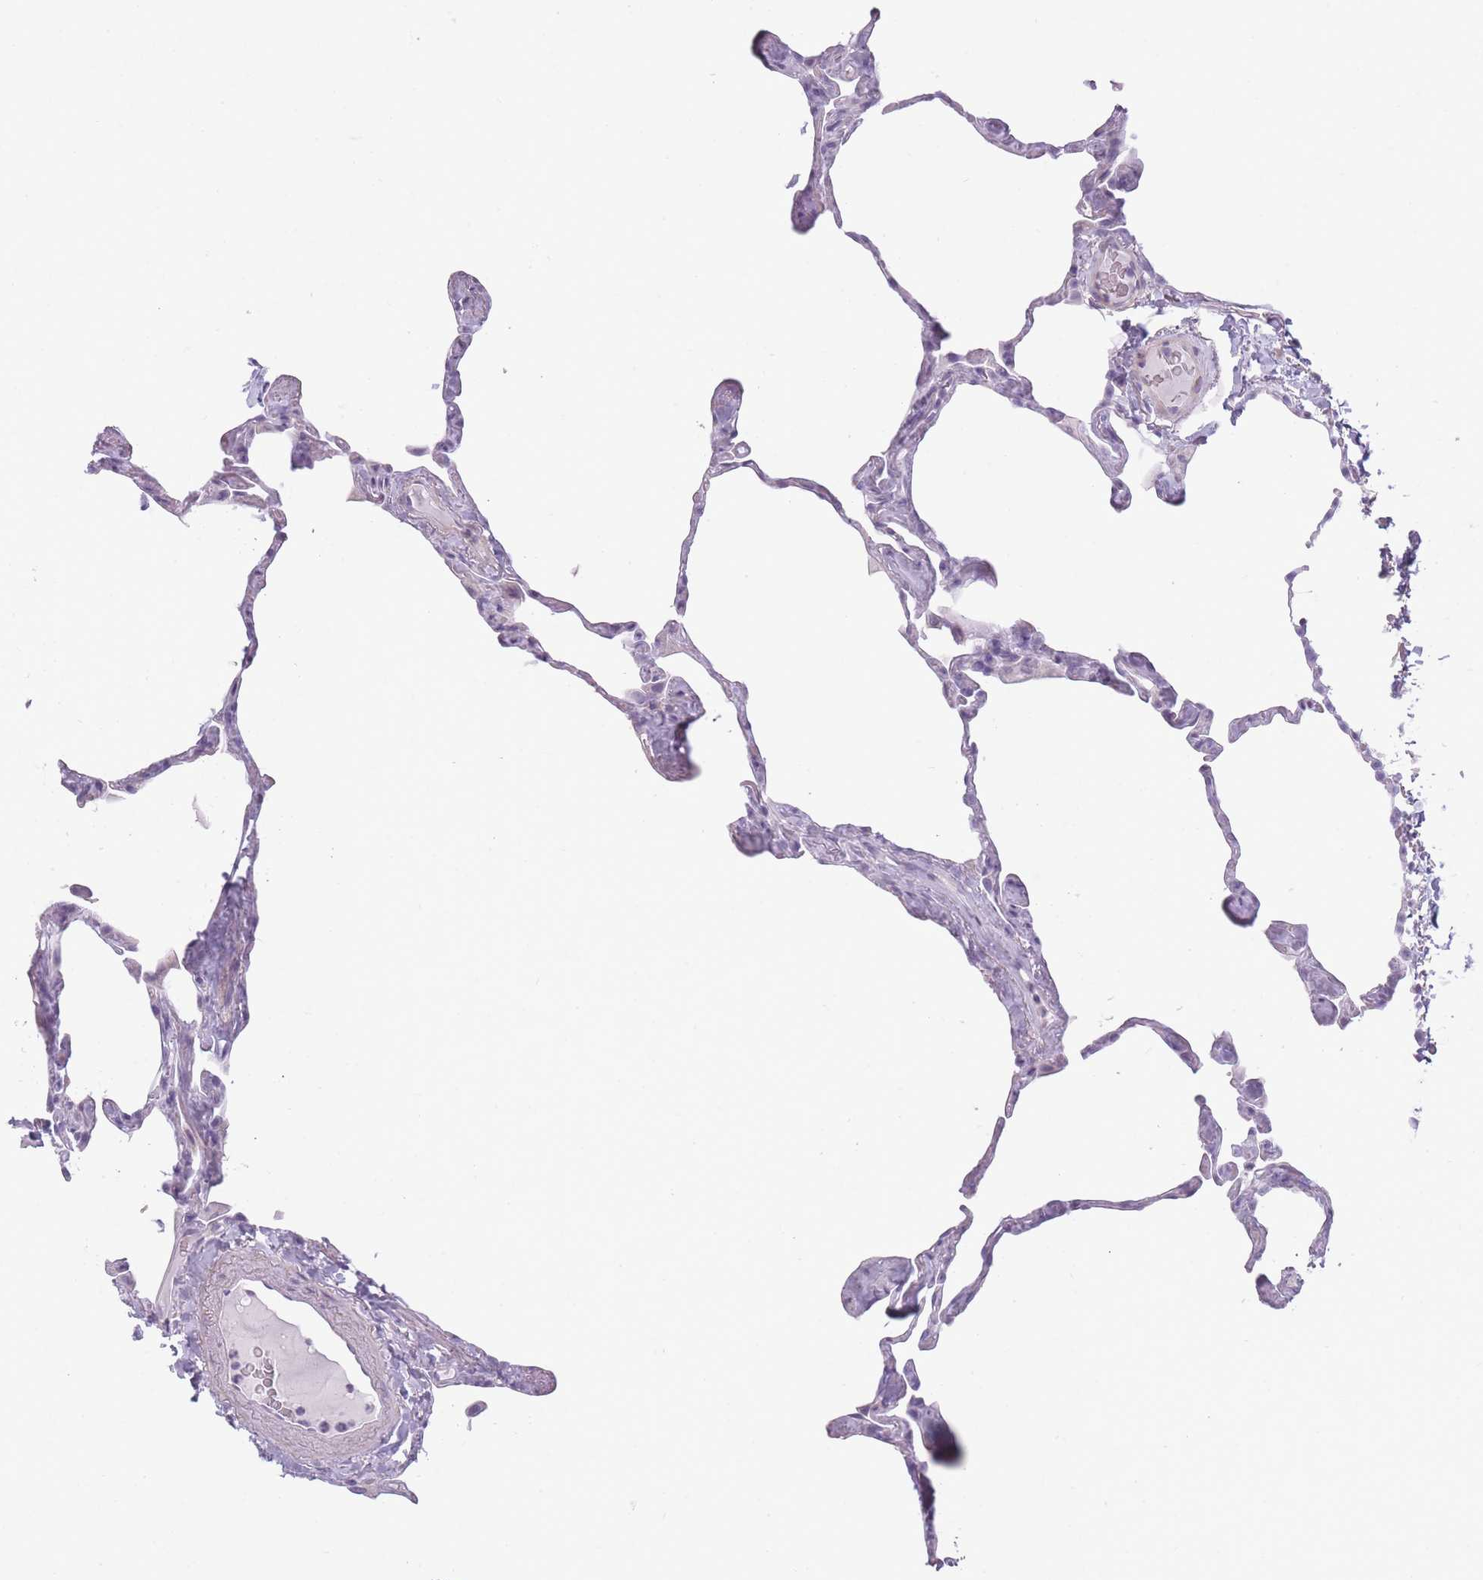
{"staining": {"intensity": "negative", "quantity": "none", "location": "none"}, "tissue": "lung", "cell_type": "Alveolar cells", "image_type": "normal", "snomed": [{"axis": "morphology", "description": "Normal tissue, NOS"}, {"axis": "topography", "description": "Lung"}], "caption": "An immunohistochemistry photomicrograph of benign lung is shown. There is no staining in alveolar cells of lung.", "gene": "GGT1", "patient": {"sex": "male", "age": 65}}